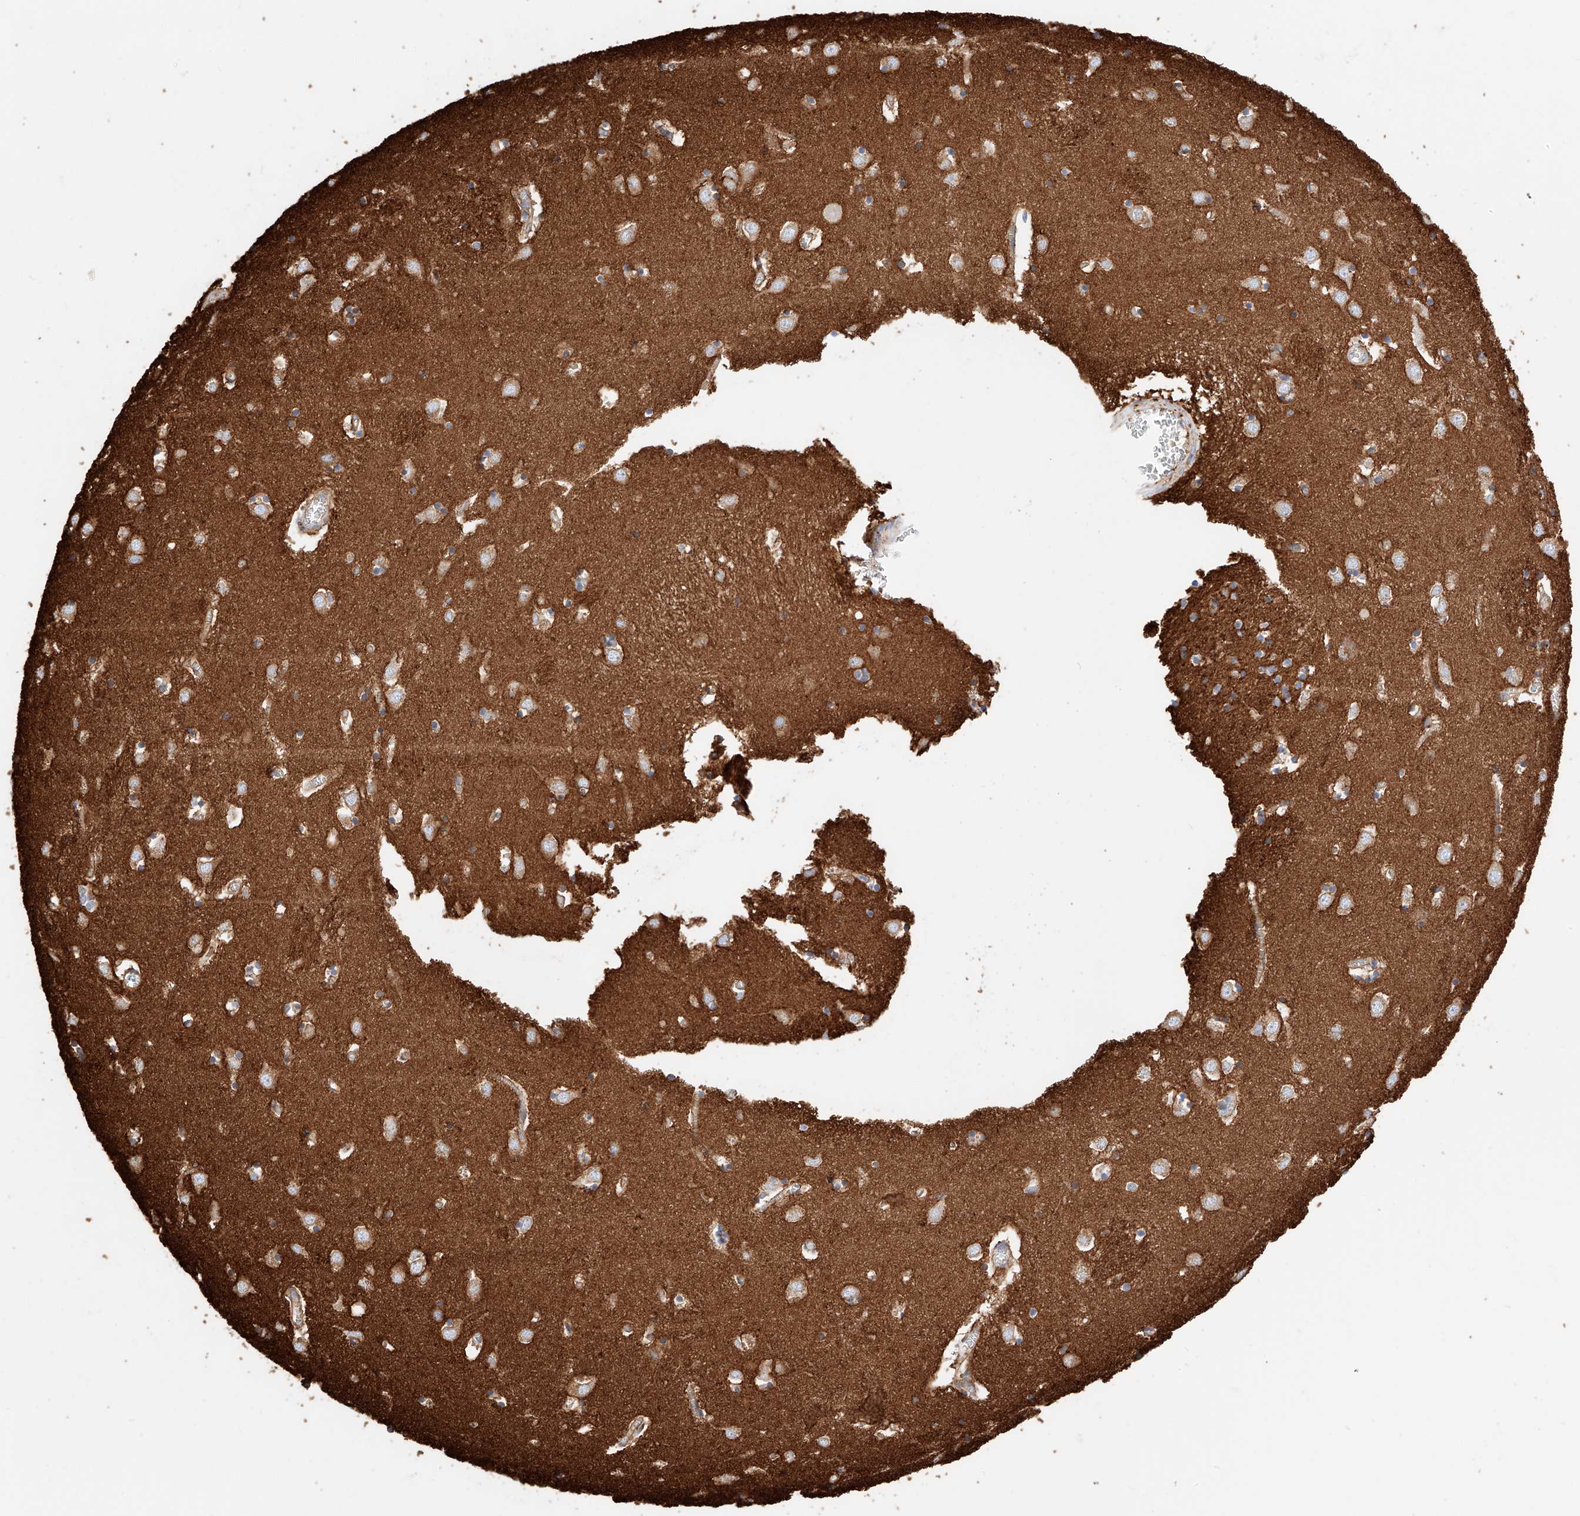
{"staining": {"intensity": "weak", "quantity": "25%-75%", "location": "cytoplasmic/membranous"}, "tissue": "caudate", "cell_type": "Glial cells", "image_type": "normal", "snomed": [{"axis": "morphology", "description": "Normal tissue, NOS"}, {"axis": "topography", "description": "Lateral ventricle wall"}], "caption": "Approximately 25%-75% of glial cells in normal caudate demonstrate weak cytoplasmic/membranous protein staining as visualized by brown immunohistochemical staining.", "gene": "ENSG00000259132", "patient": {"sex": "male", "age": 70}}